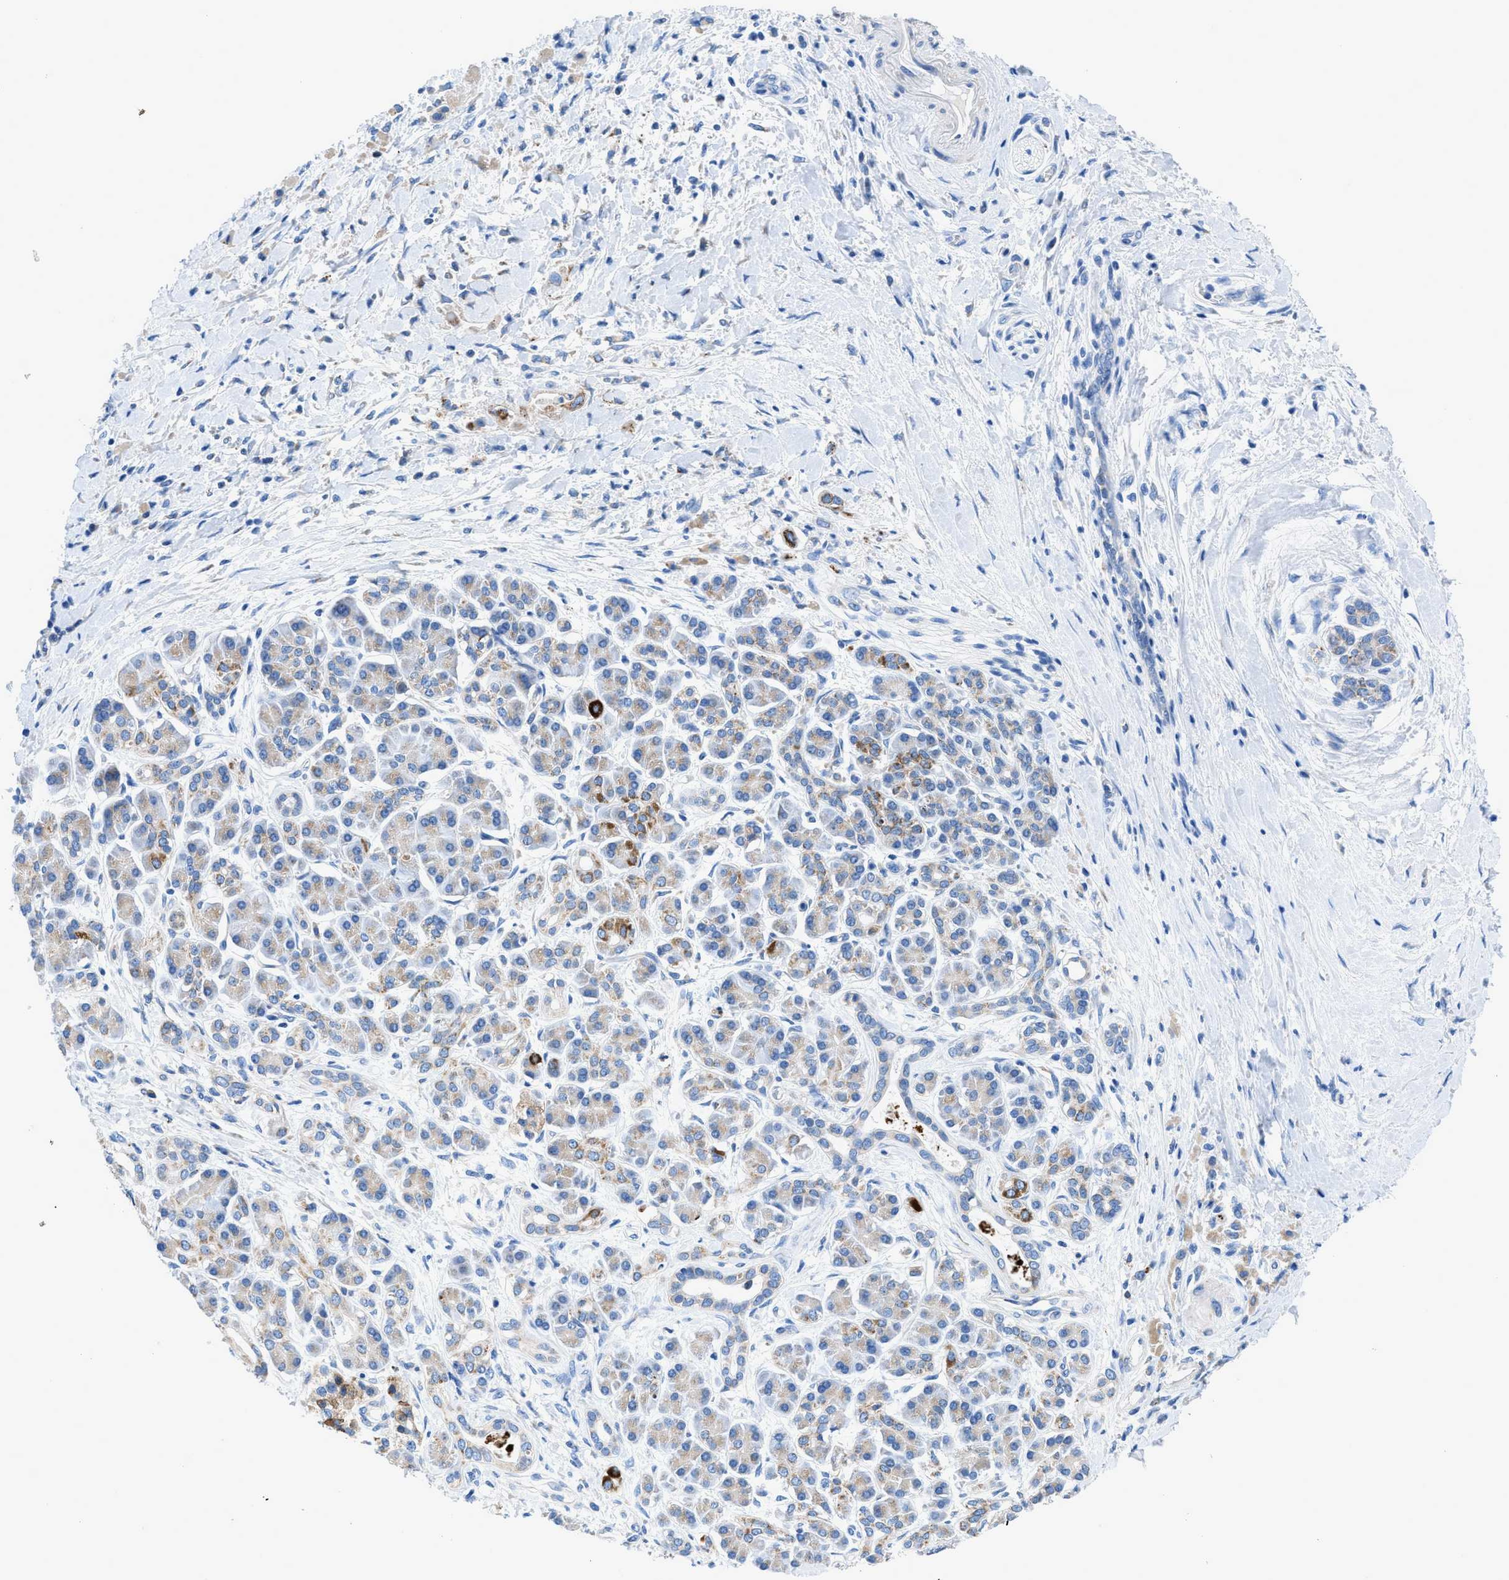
{"staining": {"intensity": "moderate", "quantity": ">75%", "location": "cytoplasmic/membranous"}, "tissue": "pancreatic cancer", "cell_type": "Tumor cells", "image_type": "cancer", "snomed": [{"axis": "morphology", "description": "Adenocarcinoma, NOS"}, {"axis": "topography", "description": "Pancreas"}], "caption": "Pancreatic cancer tissue exhibits moderate cytoplasmic/membranous positivity in approximately >75% of tumor cells", "gene": "ZDHHC3", "patient": {"sex": "male", "age": 55}}